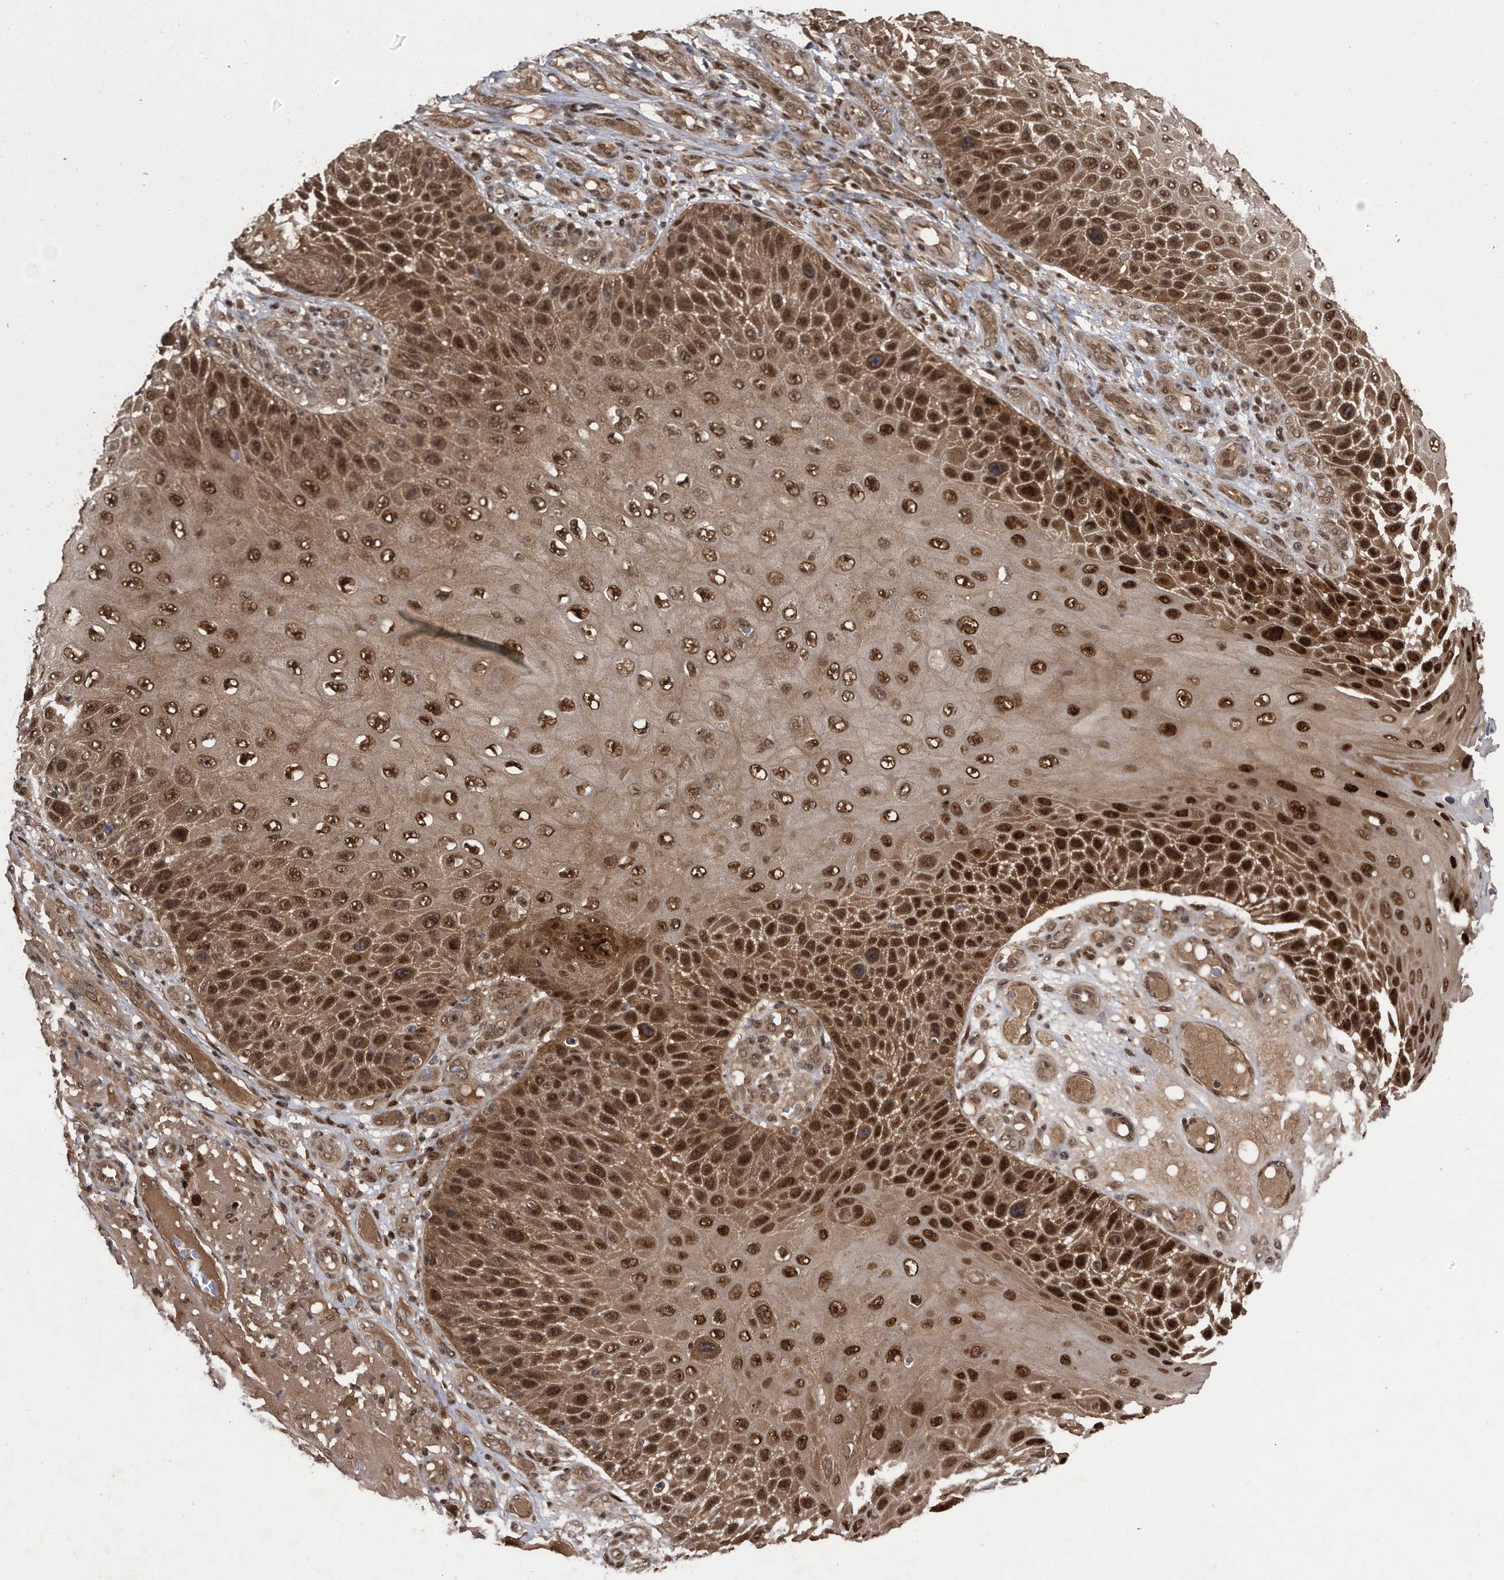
{"staining": {"intensity": "strong", "quantity": ">75%", "location": "cytoplasmic/membranous,nuclear"}, "tissue": "skin cancer", "cell_type": "Tumor cells", "image_type": "cancer", "snomed": [{"axis": "morphology", "description": "Squamous cell carcinoma, NOS"}, {"axis": "topography", "description": "Skin"}], "caption": "DAB immunohistochemical staining of skin cancer (squamous cell carcinoma) exhibits strong cytoplasmic/membranous and nuclear protein expression in about >75% of tumor cells.", "gene": "RAD23B", "patient": {"sex": "female", "age": 88}}